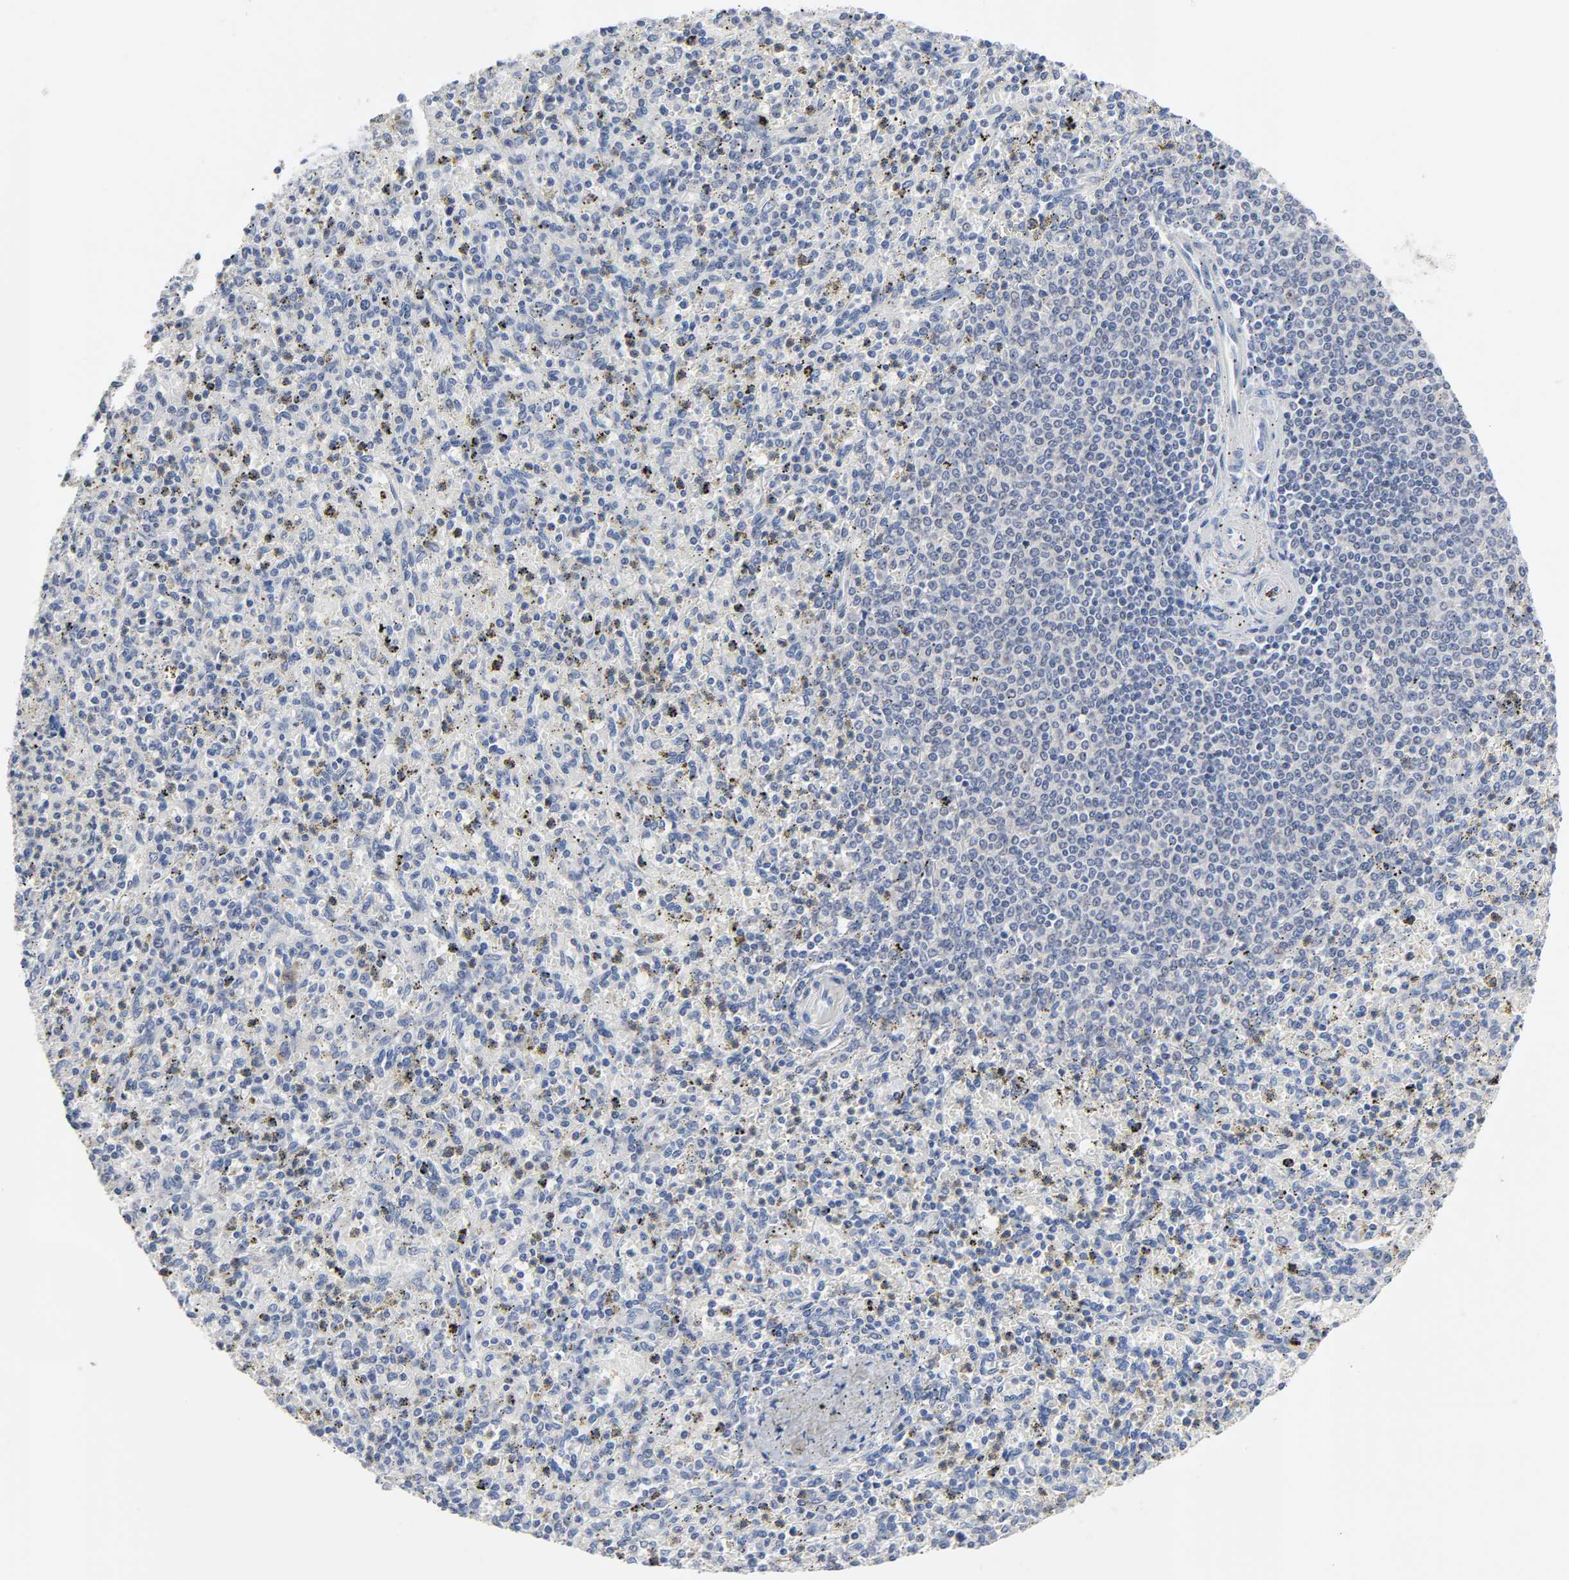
{"staining": {"intensity": "moderate", "quantity": "<25%", "location": "nuclear"}, "tissue": "spleen", "cell_type": "Cells in red pulp", "image_type": "normal", "snomed": [{"axis": "morphology", "description": "Normal tissue, NOS"}, {"axis": "topography", "description": "Spleen"}], "caption": "IHC image of unremarkable spleen stained for a protein (brown), which shows low levels of moderate nuclear expression in about <25% of cells in red pulp.", "gene": "WEE1", "patient": {"sex": "male", "age": 72}}